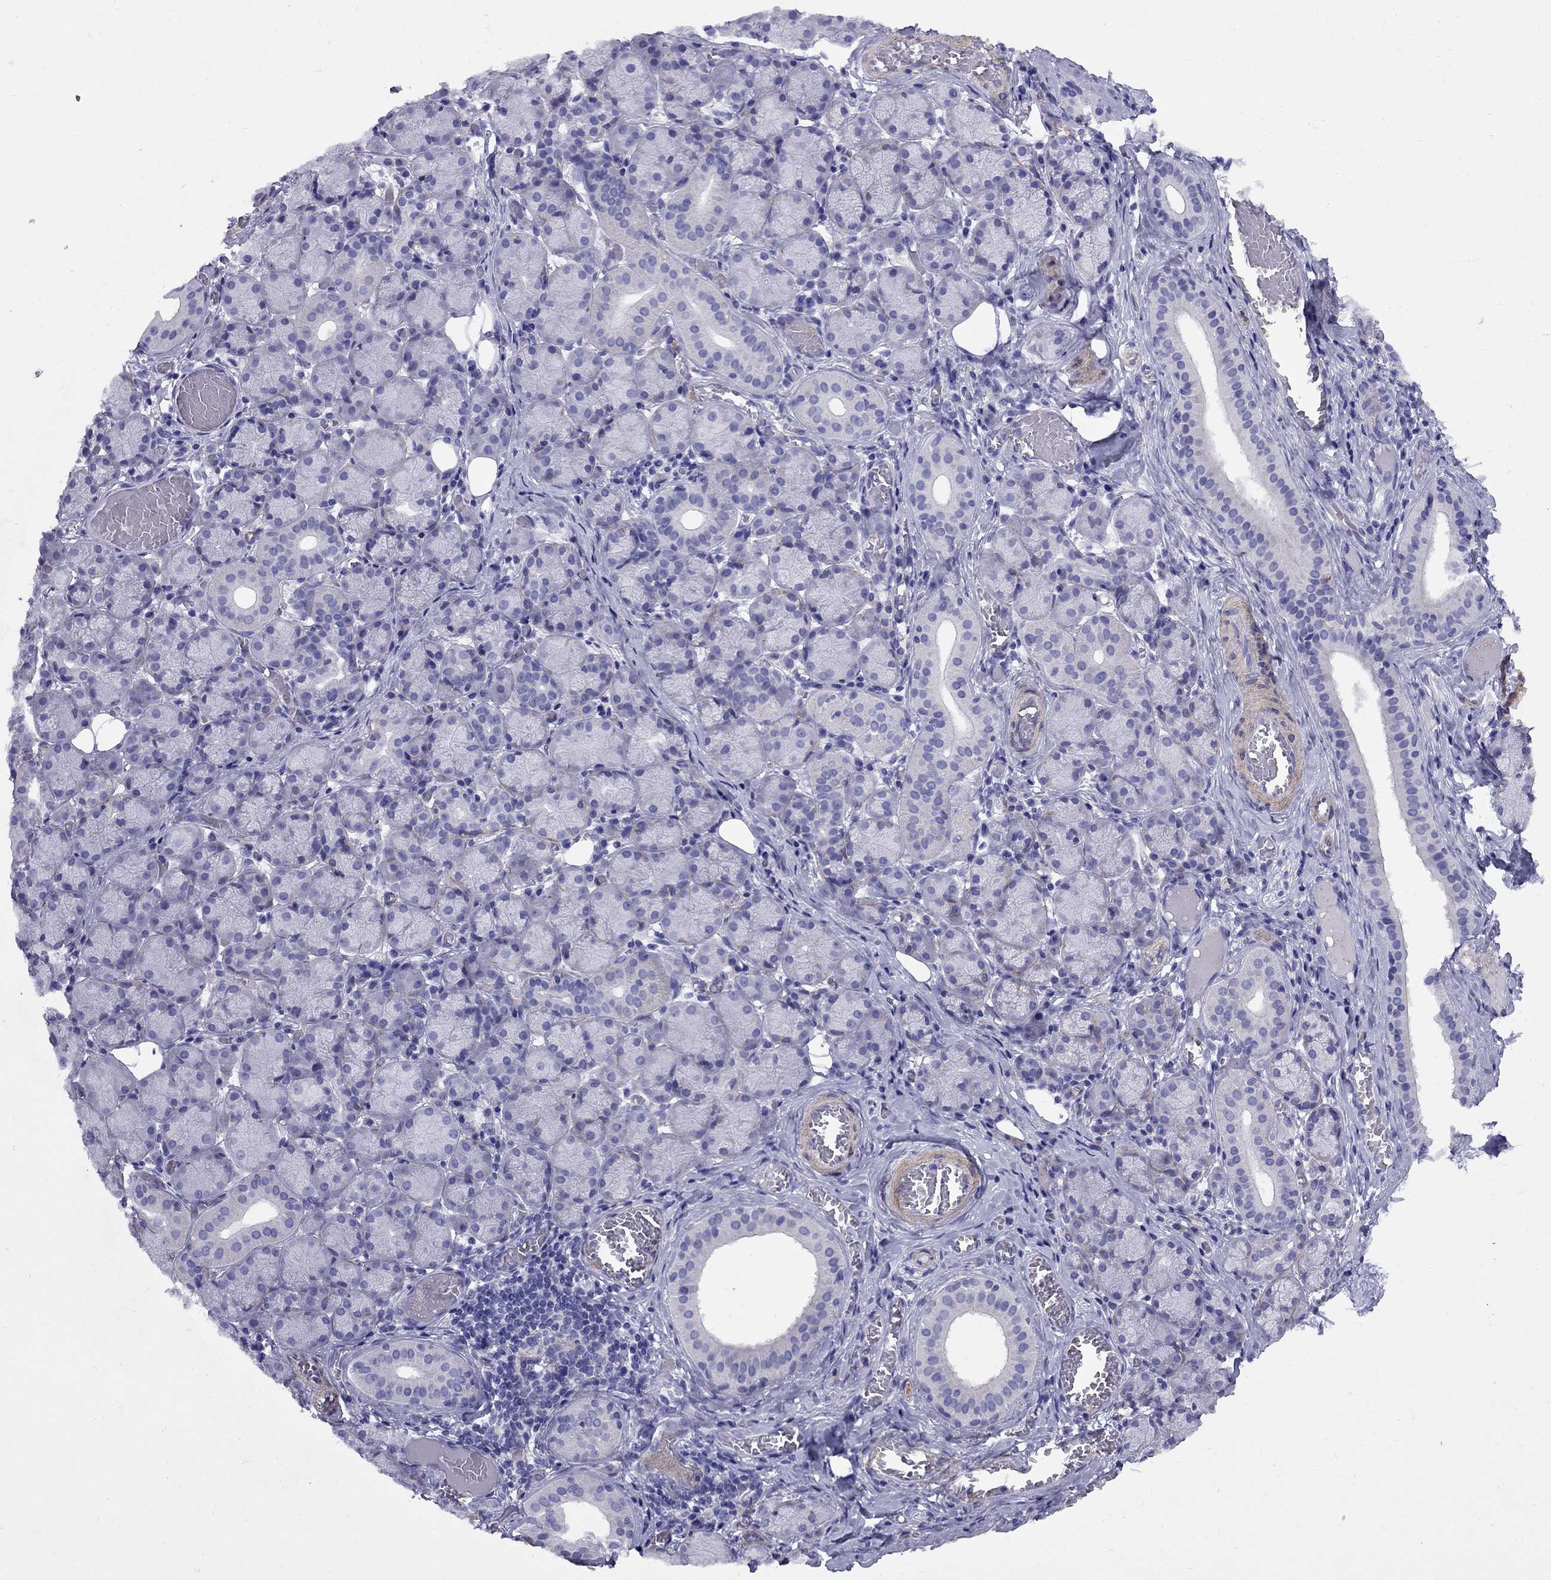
{"staining": {"intensity": "negative", "quantity": "none", "location": "none"}, "tissue": "salivary gland", "cell_type": "Glandular cells", "image_type": "normal", "snomed": [{"axis": "morphology", "description": "Normal tissue, NOS"}, {"axis": "topography", "description": "Salivary gland"}, {"axis": "topography", "description": "Peripheral nerve tissue"}], "caption": "A high-resolution photomicrograph shows IHC staining of normal salivary gland, which demonstrates no significant positivity in glandular cells.", "gene": "GPR50", "patient": {"sex": "female", "age": 24}}